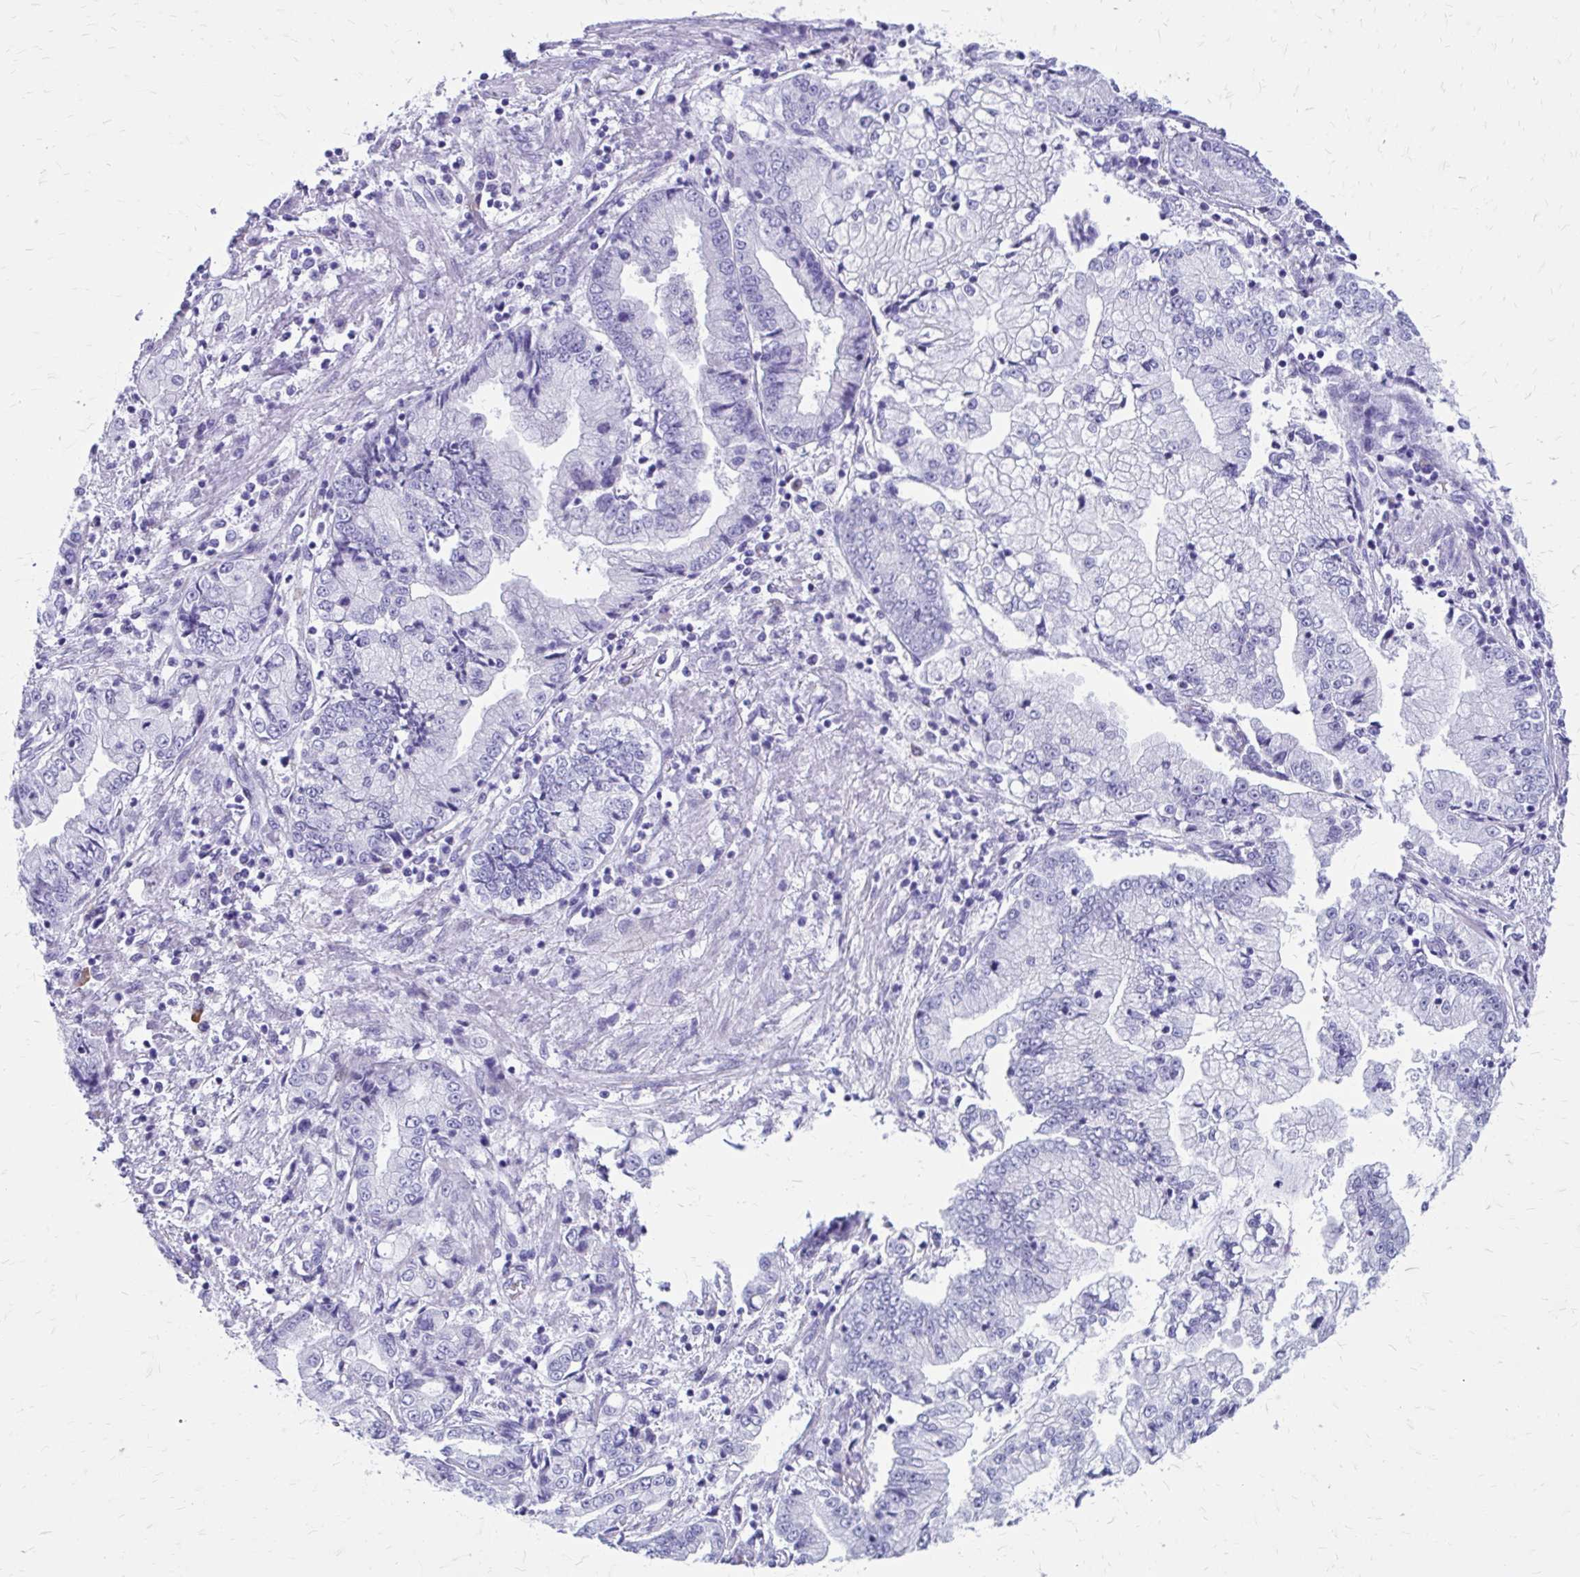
{"staining": {"intensity": "negative", "quantity": "none", "location": "none"}, "tissue": "stomach cancer", "cell_type": "Tumor cells", "image_type": "cancer", "snomed": [{"axis": "morphology", "description": "Adenocarcinoma, NOS"}, {"axis": "topography", "description": "Stomach, upper"}], "caption": "A high-resolution micrograph shows IHC staining of stomach cancer, which reveals no significant staining in tumor cells.", "gene": "LCN15", "patient": {"sex": "female", "age": 74}}